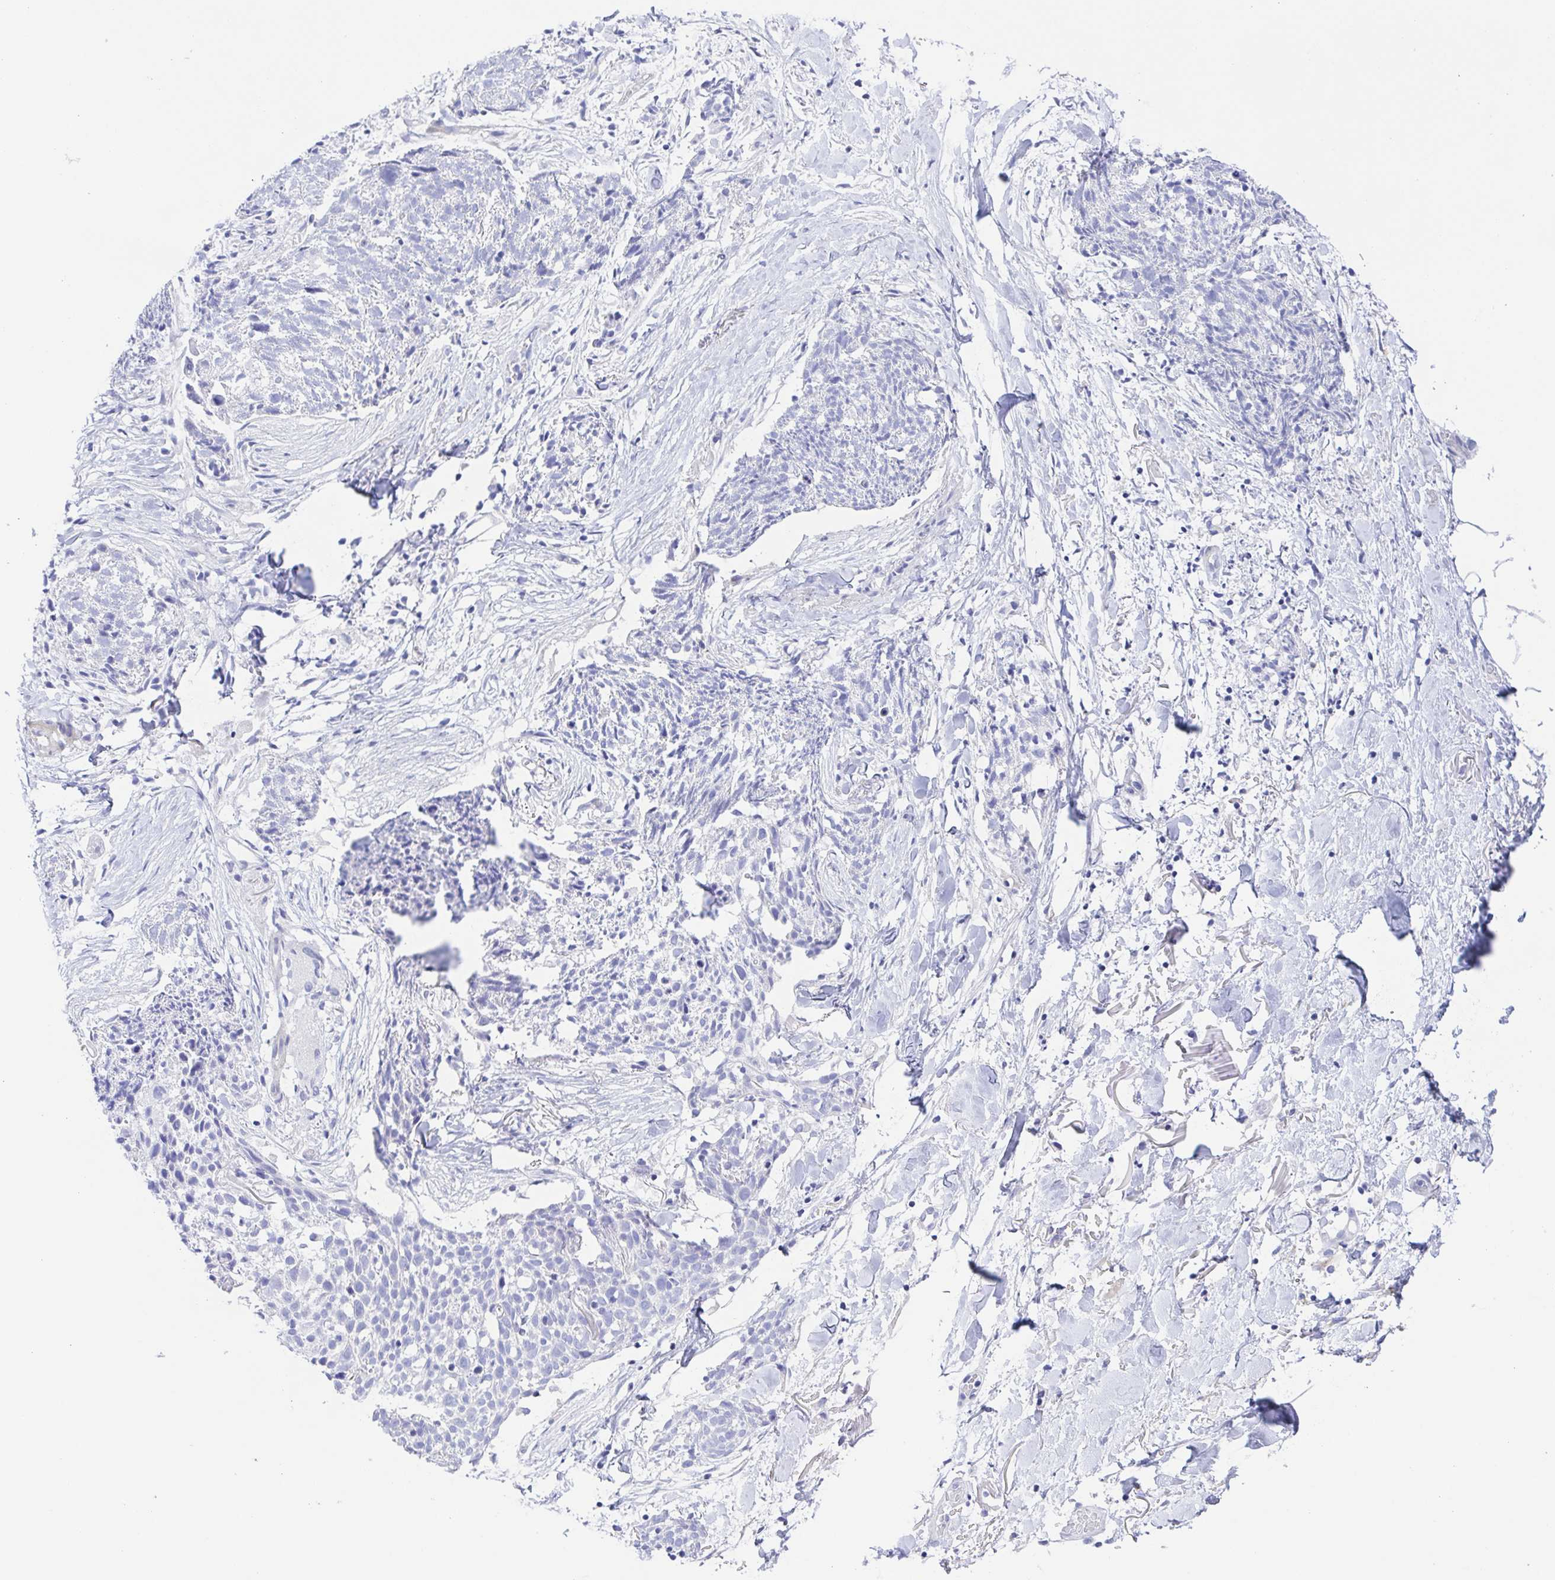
{"staining": {"intensity": "negative", "quantity": "none", "location": "none"}, "tissue": "skin cancer", "cell_type": "Tumor cells", "image_type": "cancer", "snomed": [{"axis": "morphology", "description": "Squamous cell carcinoma, NOS"}, {"axis": "topography", "description": "Skin"}, {"axis": "topography", "description": "Vulva"}], "caption": "IHC histopathology image of skin cancer stained for a protein (brown), which exhibits no staining in tumor cells.", "gene": "MUCL3", "patient": {"sex": "female", "age": 75}}